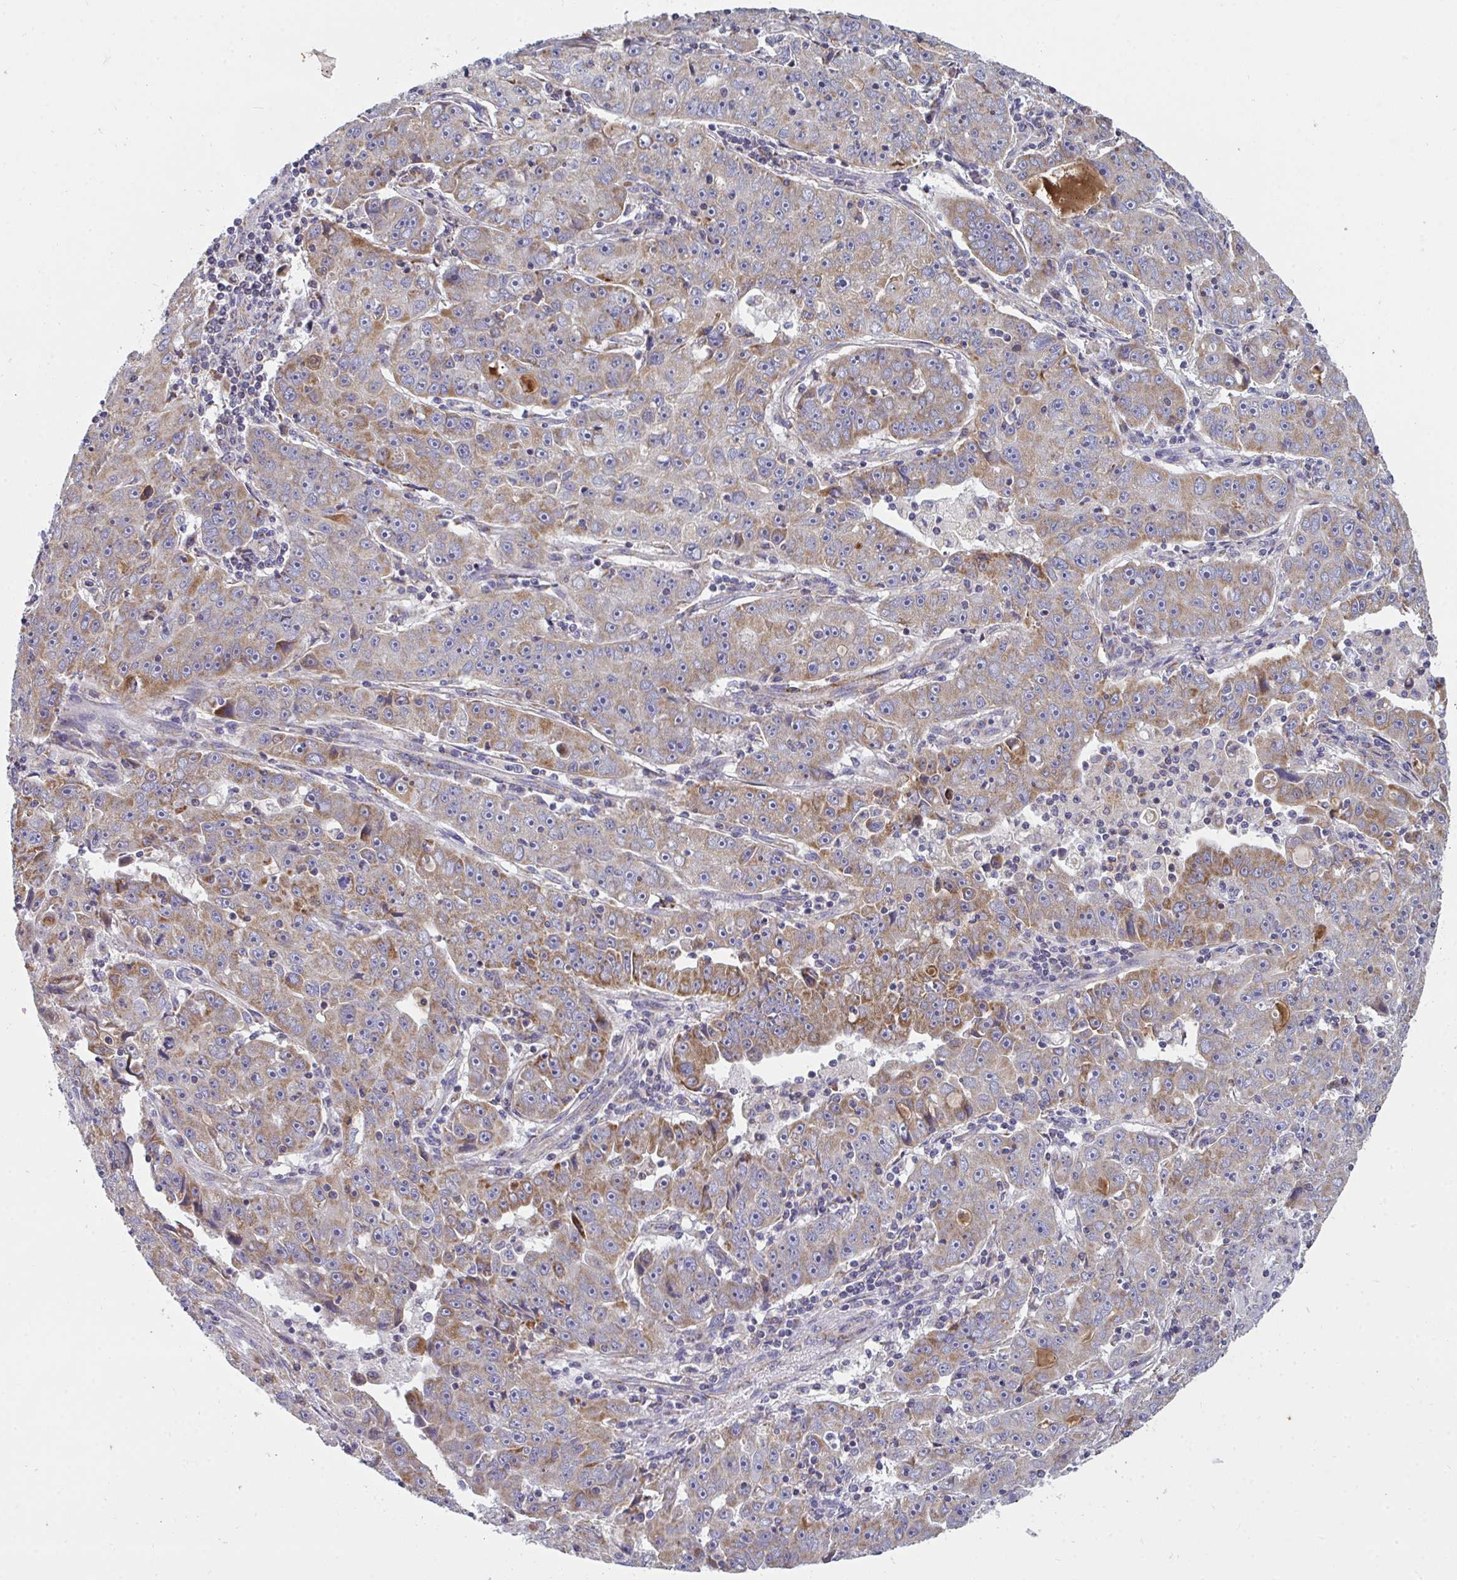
{"staining": {"intensity": "moderate", "quantity": "25%-75%", "location": "cytoplasmic/membranous"}, "tissue": "lung cancer", "cell_type": "Tumor cells", "image_type": "cancer", "snomed": [{"axis": "morphology", "description": "Normal morphology"}, {"axis": "morphology", "description": "Adenocarcinoma, NOS"}, {"axis": "topography", "description": "Lymph node"}, {"axis": "topography", "description": "Lung"}], "caption": "Immunohistochemistry of adenocarcinoma (lung) displays medium levels of moderate cytoplasmic/membranous positivity in about 25%-75% of tumor cells. Immunohistochemistry stains the protein in brown and the nuclei are stained blue.", "gene": "FAHD1", "patient": {"sex": "female", "age": 57}}